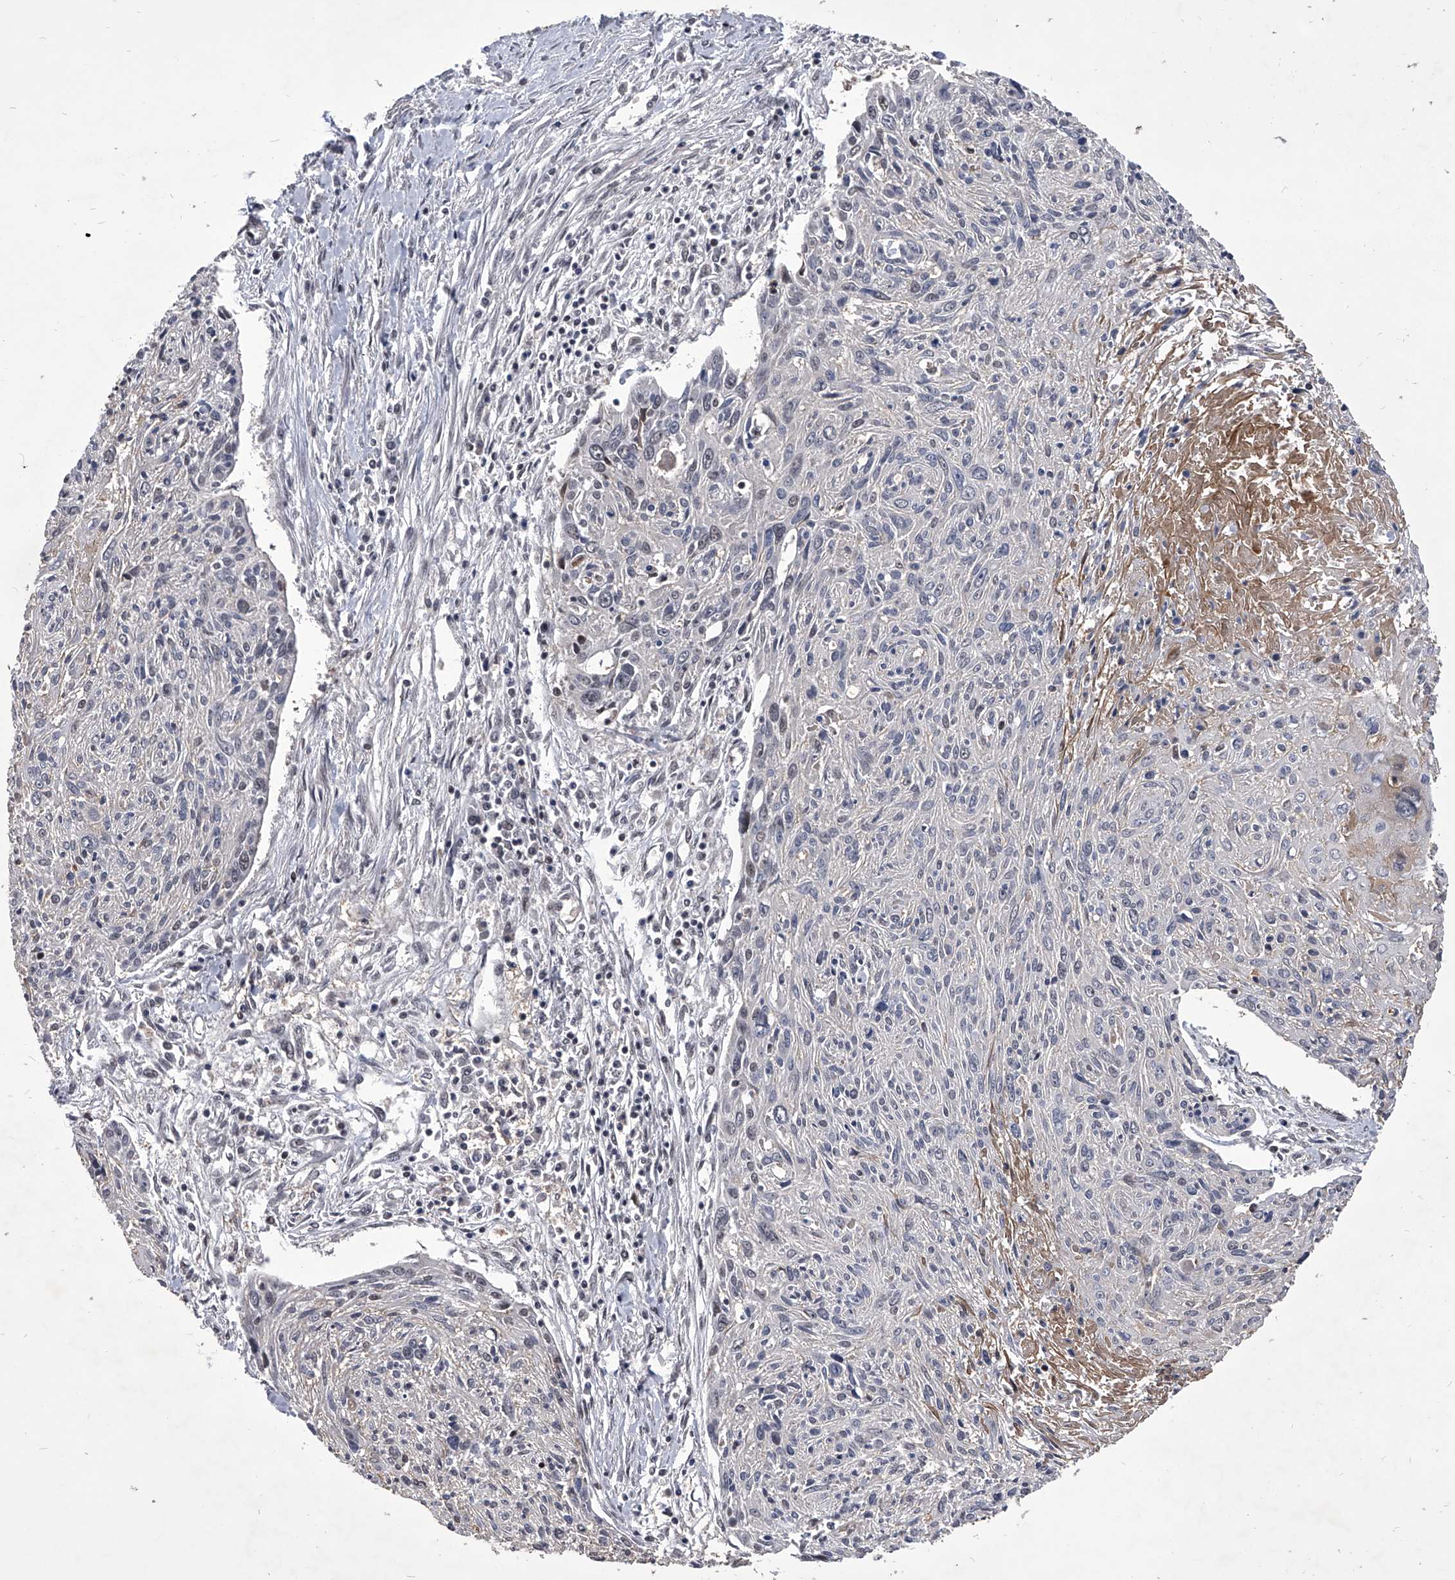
{"staining": {"intensity": "negative", "quantity": "none", "location": "none"}, "tissue": "cervical cancer", "cell_type": "Tumor cells", "image_type": "cancer", "snomed": [{"axis": "morphology", "description": "Squamous cell carcinoma, NOS"}, {"axis": "topography", "description": "Cervix"}], "caption": "Cervical cancer (squamous cell carcinoma) was stained to show a protein in brown. There is no significant staining in tumor cells. (DAB immunohistochemistry (IHC) with hematoxylin counter stain).", "gene": "CMTR1", "patient": {"sex": "female", "age": 51}}